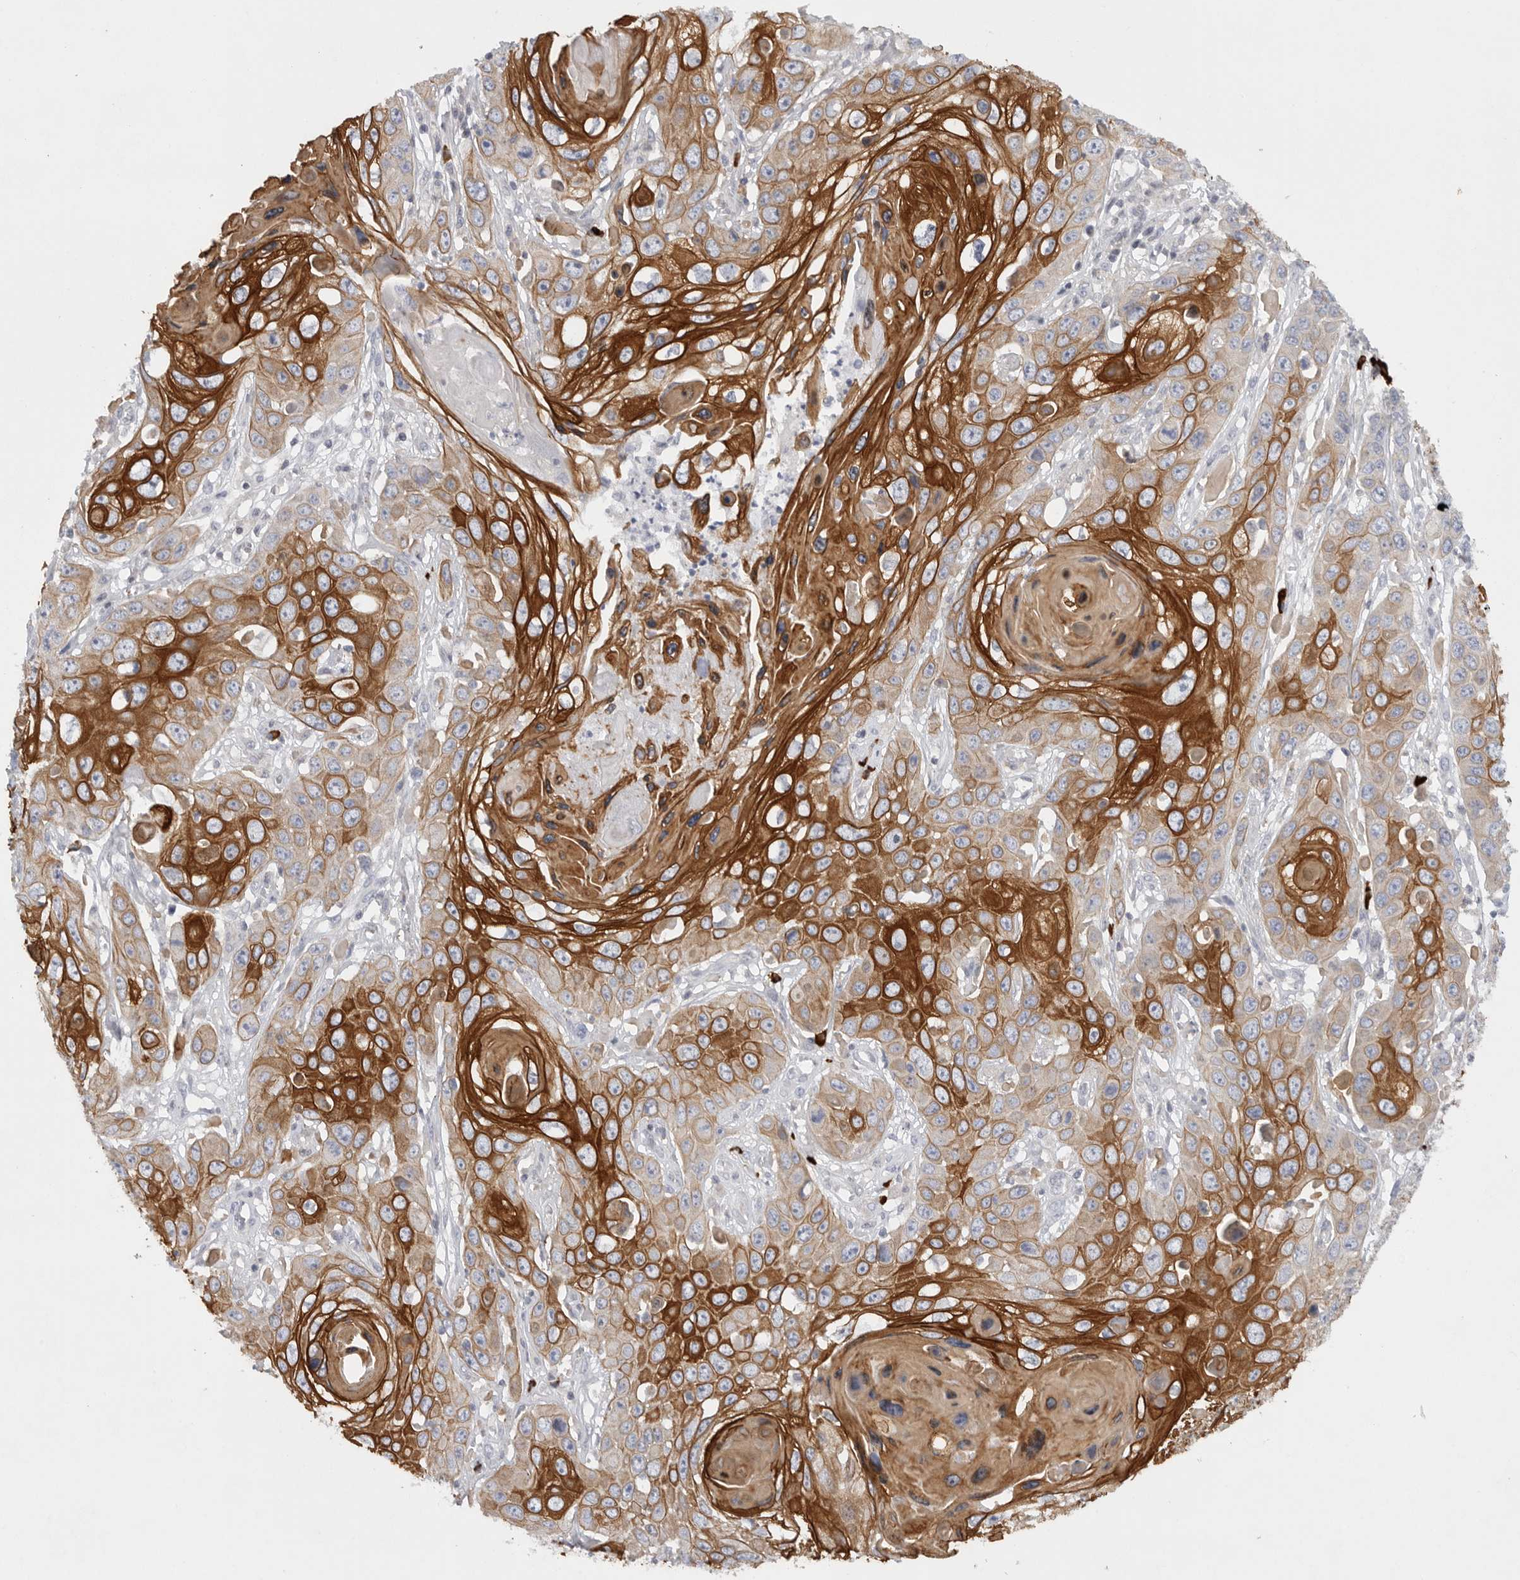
{"staining": {"intensity": "strong", "quantity": ">75%", "location": "cytoplasmic/membranous"}, "tissue": "skin cancer", "cell_type": "Tumor cells", "image_type": "cancer", "snomed": [{"axis": "morphology", "description": "Squamous cell carcinoma, NOS"}, {"axis": "topography", "description": "Skin"}], "caption": "A brown stain shows strong cytoplasmic/membranous expression of a protein in skin cancer (squamous cell carcinoma) tumor cells. The protein of interest is stained brown, and the nuclei are stained in blue (DAB IHC with brightfield microscopy, high magnification).", "gene": "TMEM69", "patient": {"sex": "male", "age": 55}}